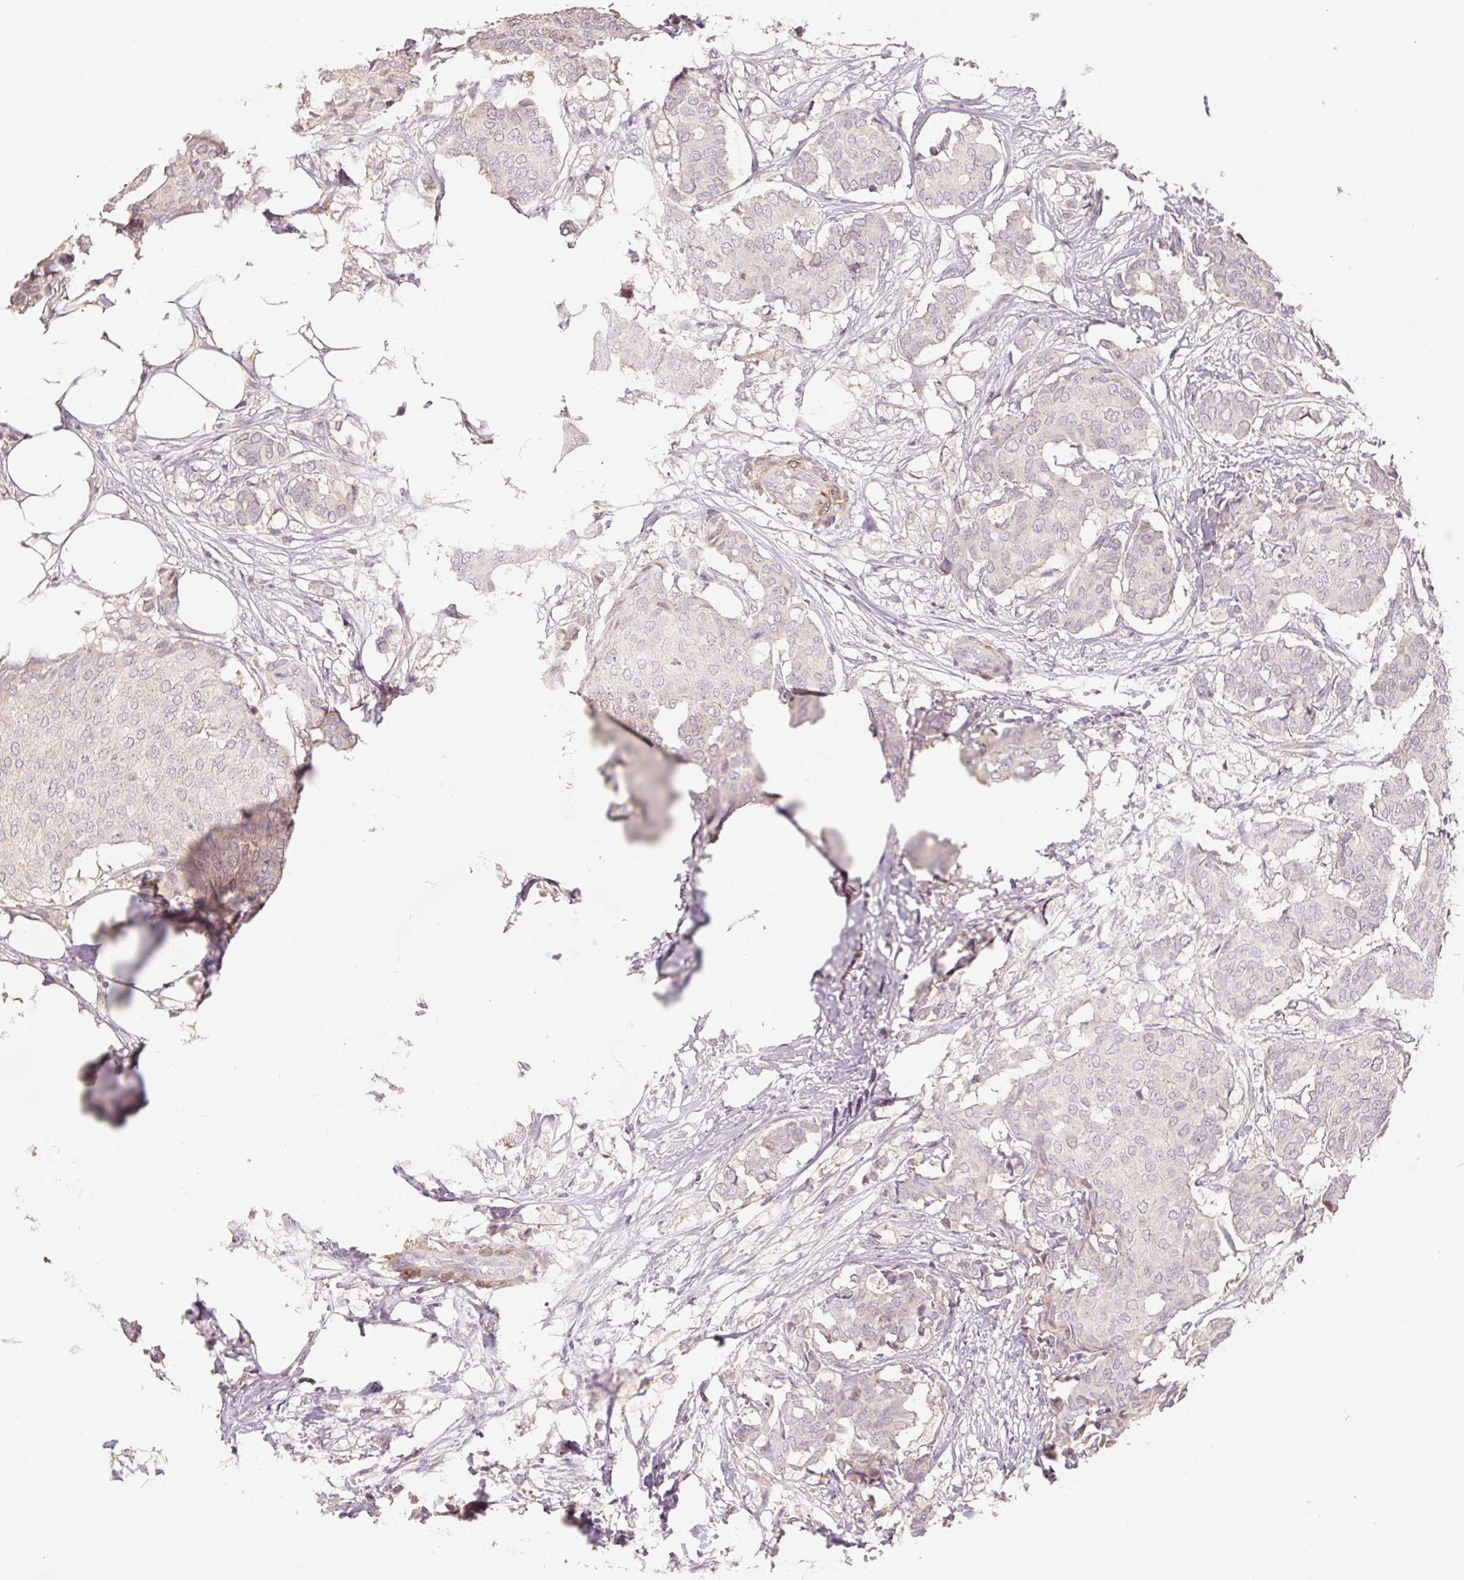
{"staining": {"intensity": "negative", "quantity": "none", "location": "none"}, "tissue": "breast cancer", "cell_type": "Tumor cells", "image_type": "cancer", "snomed": [{"axis": "morphology", "description": "Duct carcinoma"}, {"axis": "topography", "description": "Breast"}], "caption": "The micrograph displays no significant expression in tumor cells of invasive ductal carcinoma (breast).", "gene": "MIA2", "patient": {"sex": "female", "age": 75}}